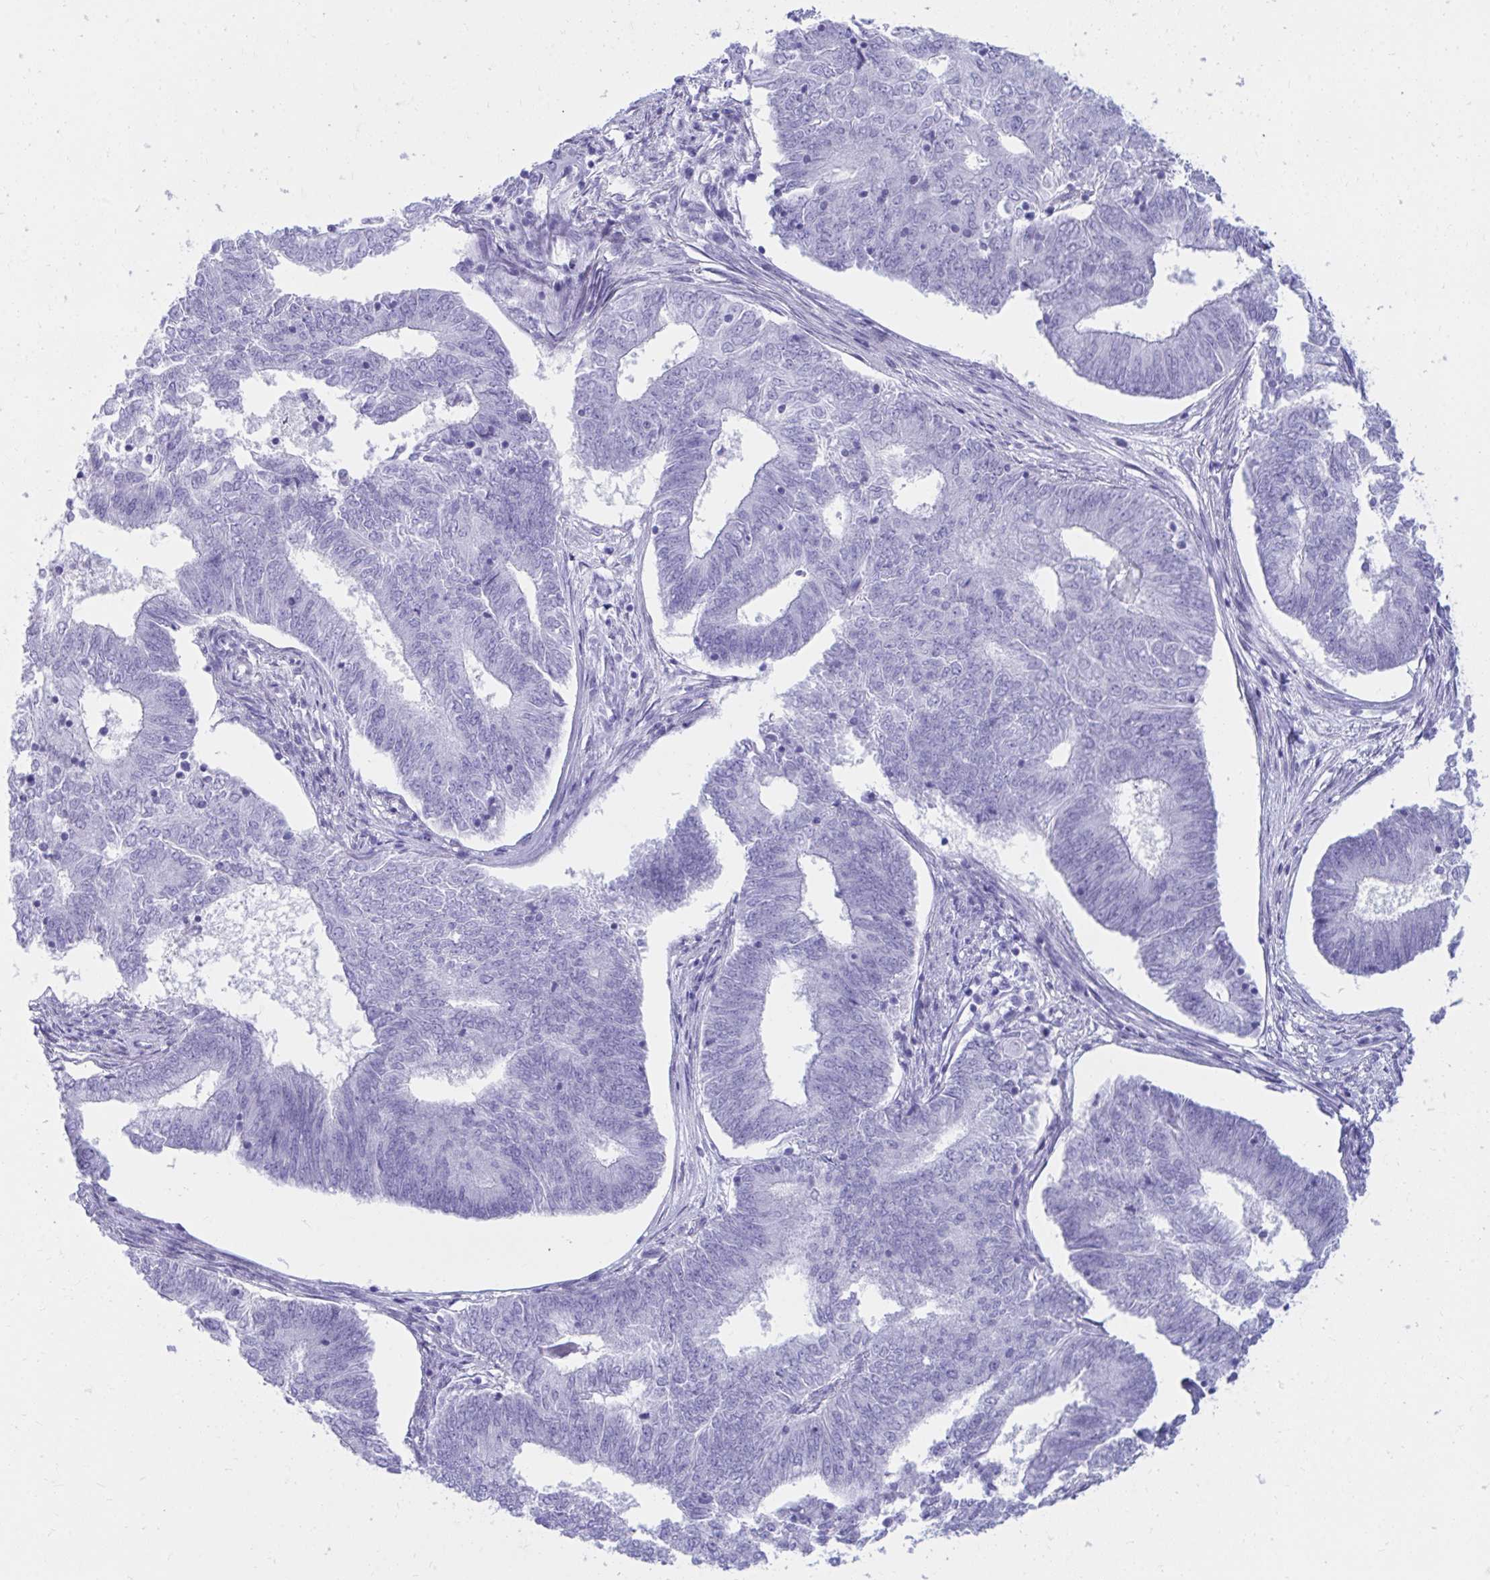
{"staining": {"intensity": "negative", "quantity": "none", "location": "none"}, "tissue": "endometrial cancer", "cell_type": "Tumor cells", "image_type": "cancer", "snomed": [{"axis": "morphology", "description": "Adenocarcinoma, NOS"}, {"axis": "topography", "description": "Endometrium"}], "caption": "The micrograph exhibits no staining of tumor cells in endometrial cancer (adenocarcinoma). The staining is performed using DAB brown chromogen with nuclei counter-stained in using hematoxylin.", "gene": "SHISA8", "patient": {"sex": "female", "age": 62}}